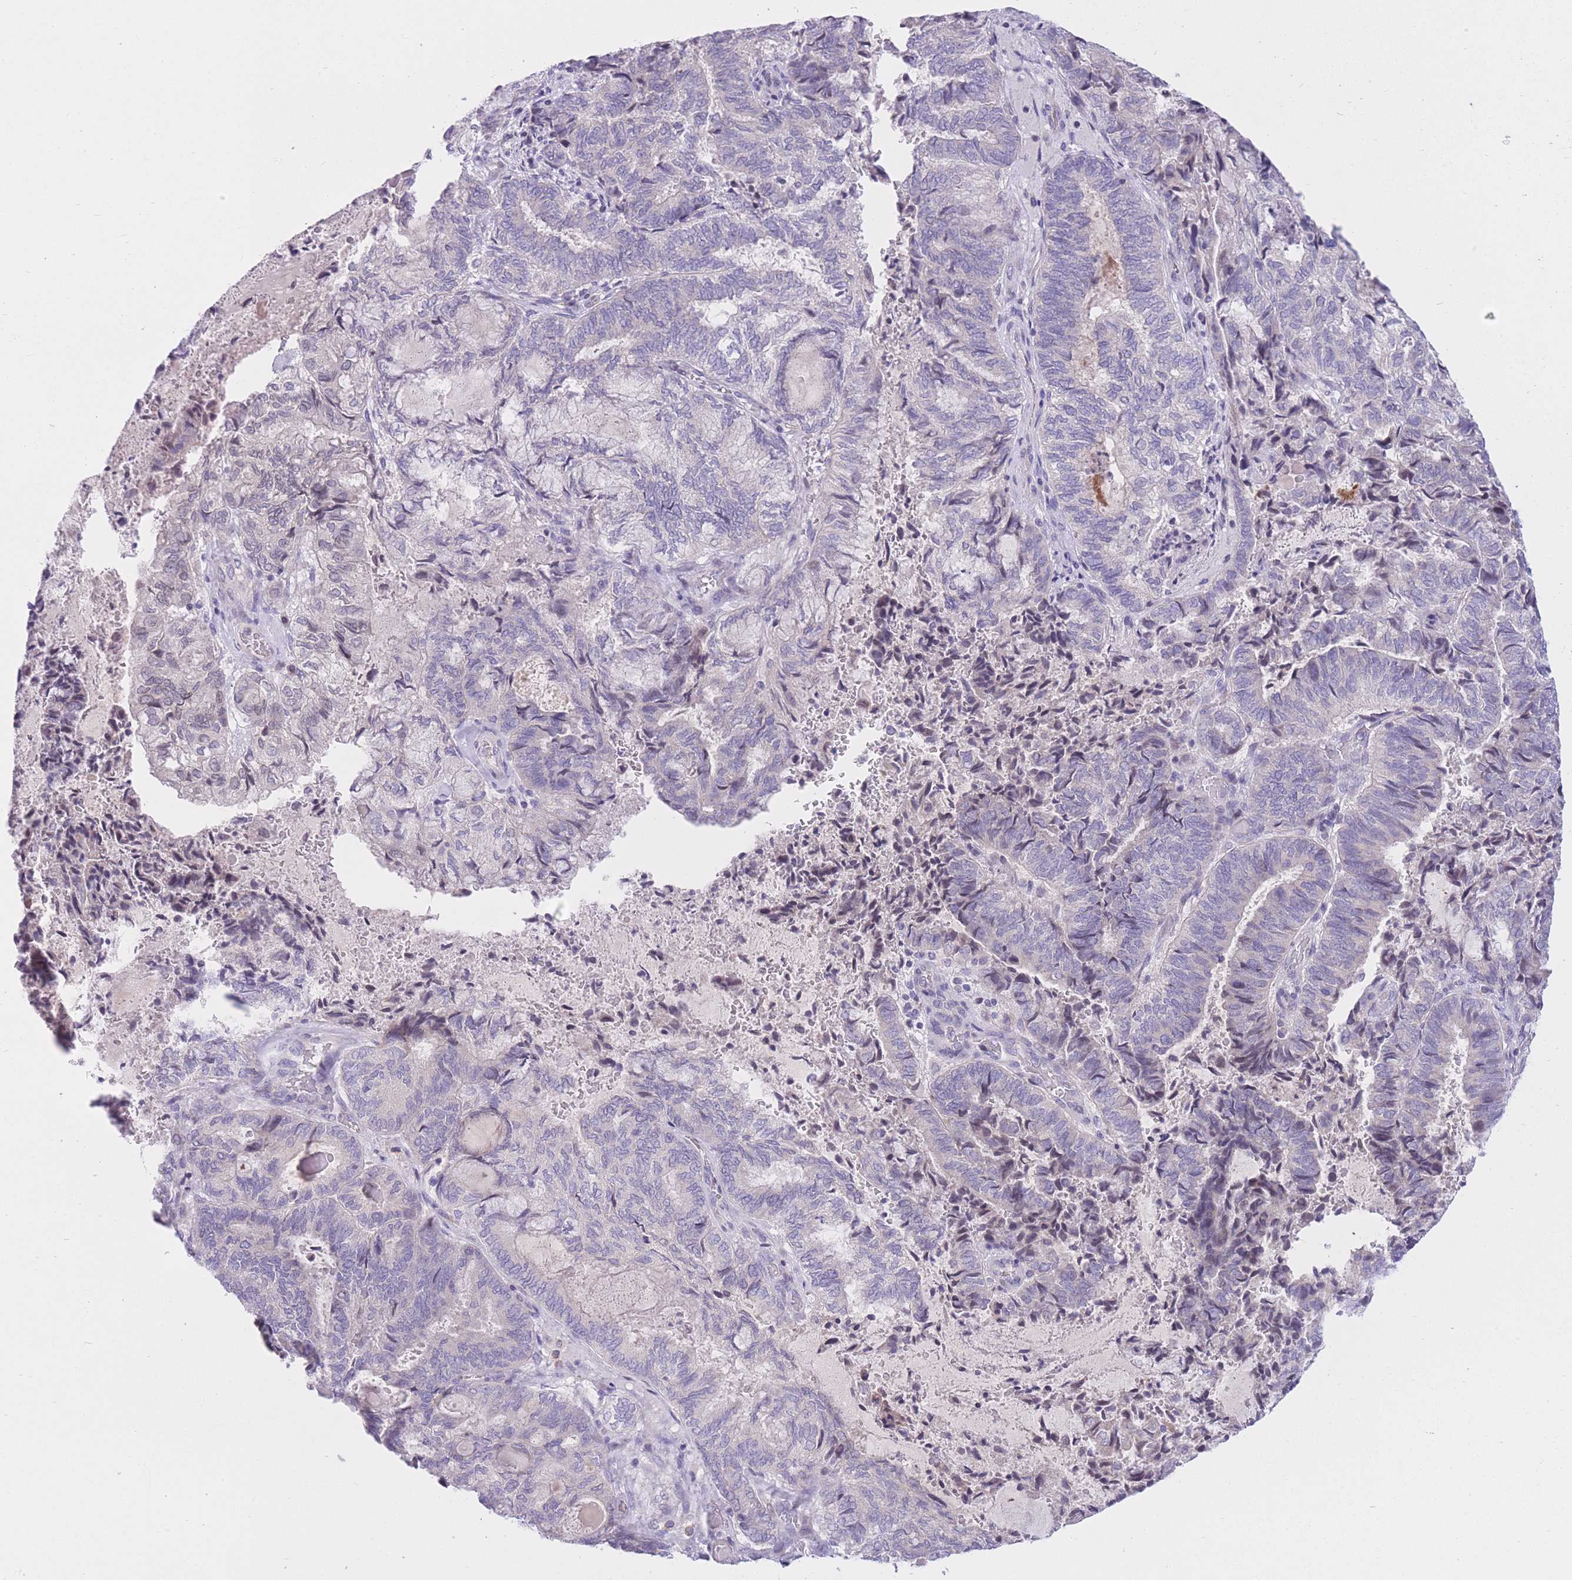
{"staining": {"intensity": "negative", "quantity": "none", "location": "none"}, "tissue": "endometrial cancer", "cell_type": "Tumor cells", "image_type": "cancer", "snomed": [{"axis": "morphology", "description": "Adenocarcinoma, NOS"}, {"axis": "topography", "description": "Endometrium"}], "caption": "This is an immunohistochemistry photomicrograph of adenocarcinoma (endometrial). There is no expression in tumor cells.", "gene": "RPL39L", "patient": {"sex": "female", "age": 80}}